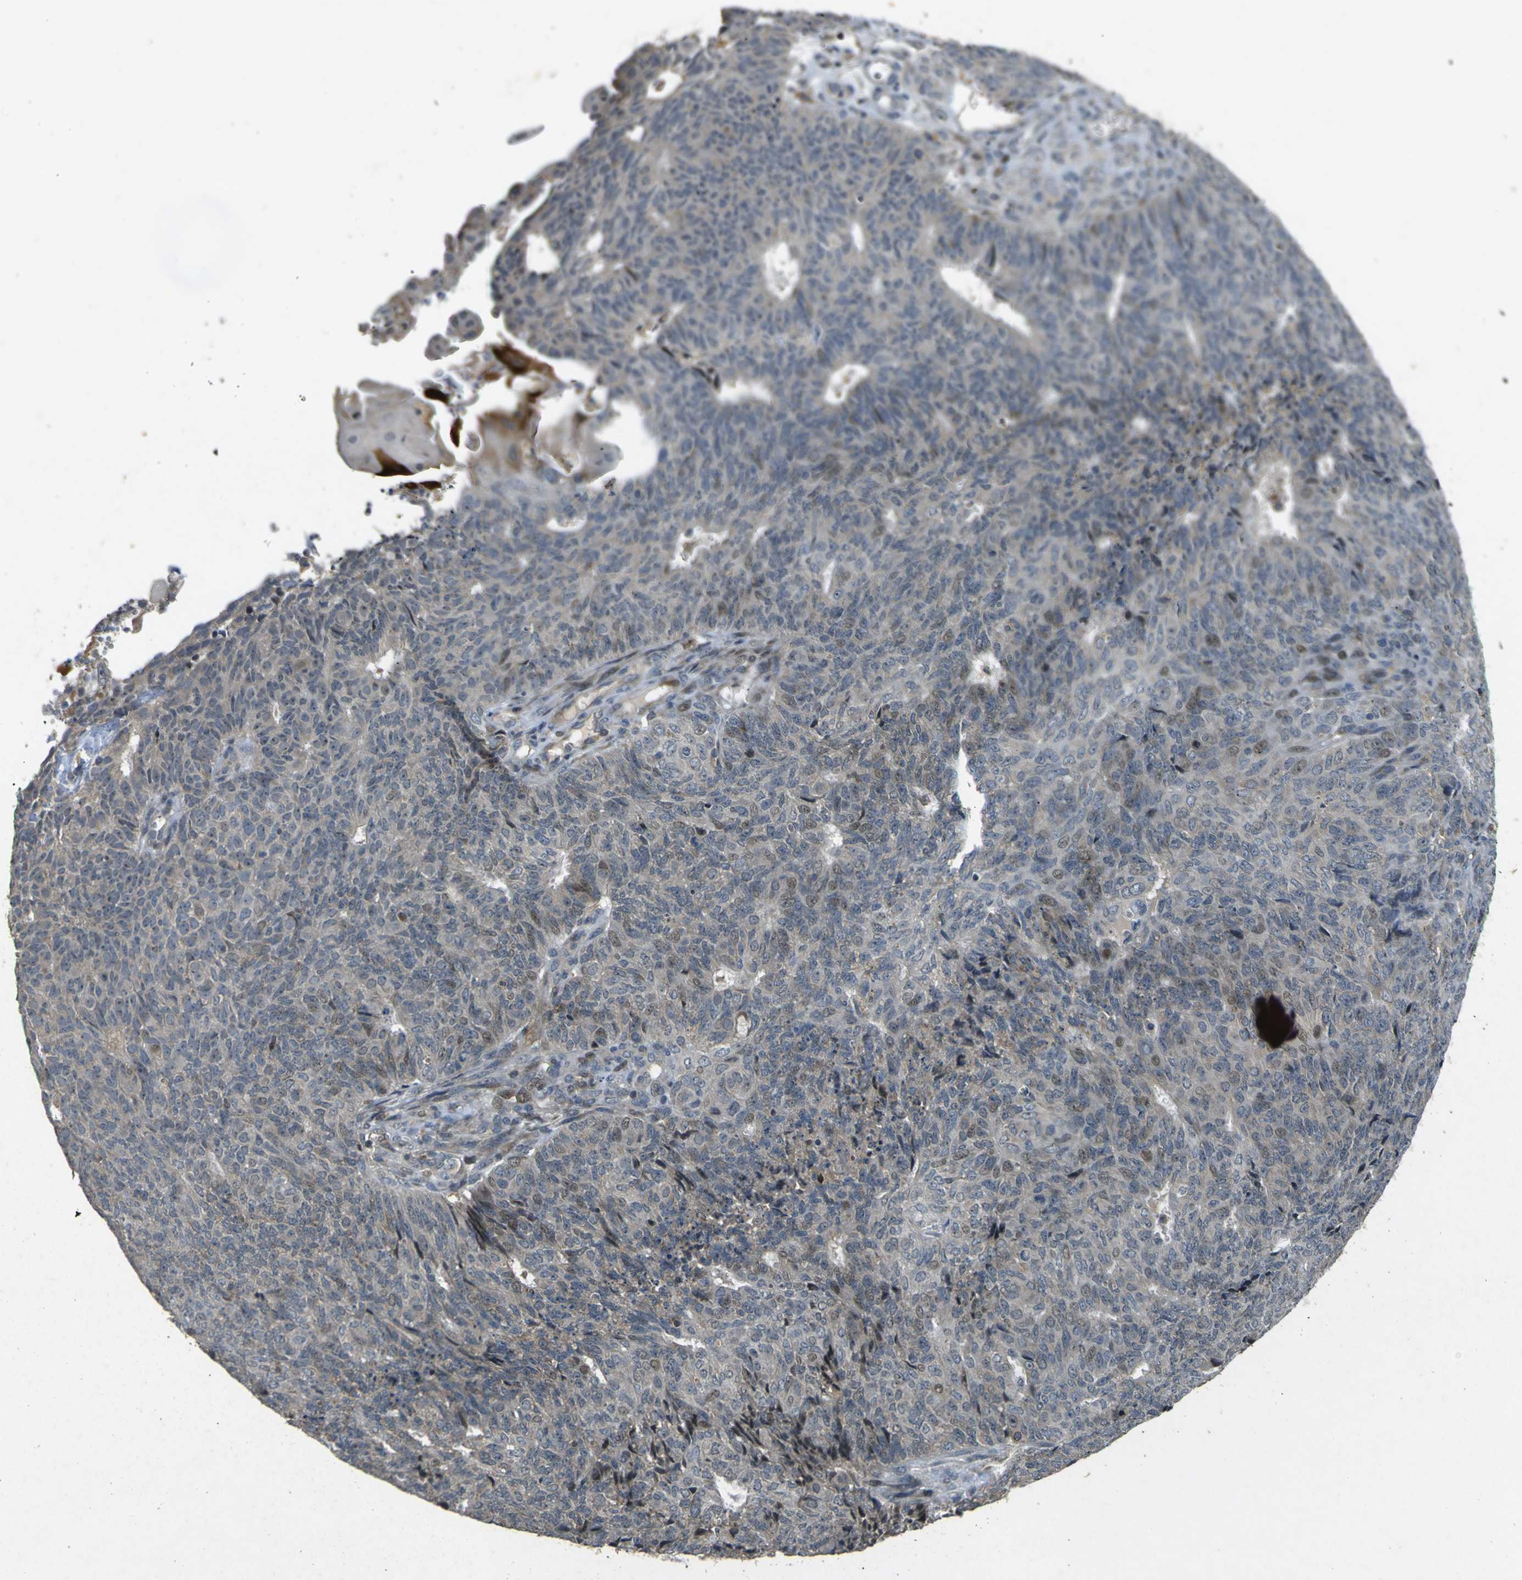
{"staining": {"intensity": "negative", "quantity": "none", "location": "none"}, "tissue": "endometrial cancer", "cell_type": "Tumor cells", "image_type": "cancer", "snomed": [{"axis": "morphology", "description": "Adenocarcinoma, NOS"}, {"axis": "topography", "description": "Endometrium"}], "caption": "Immunohistochemistry of human endometrial cancer reveals no staining in tumor cells.", "gene": "MAGI2", "patient": {"sex": "female", "age": 32}}